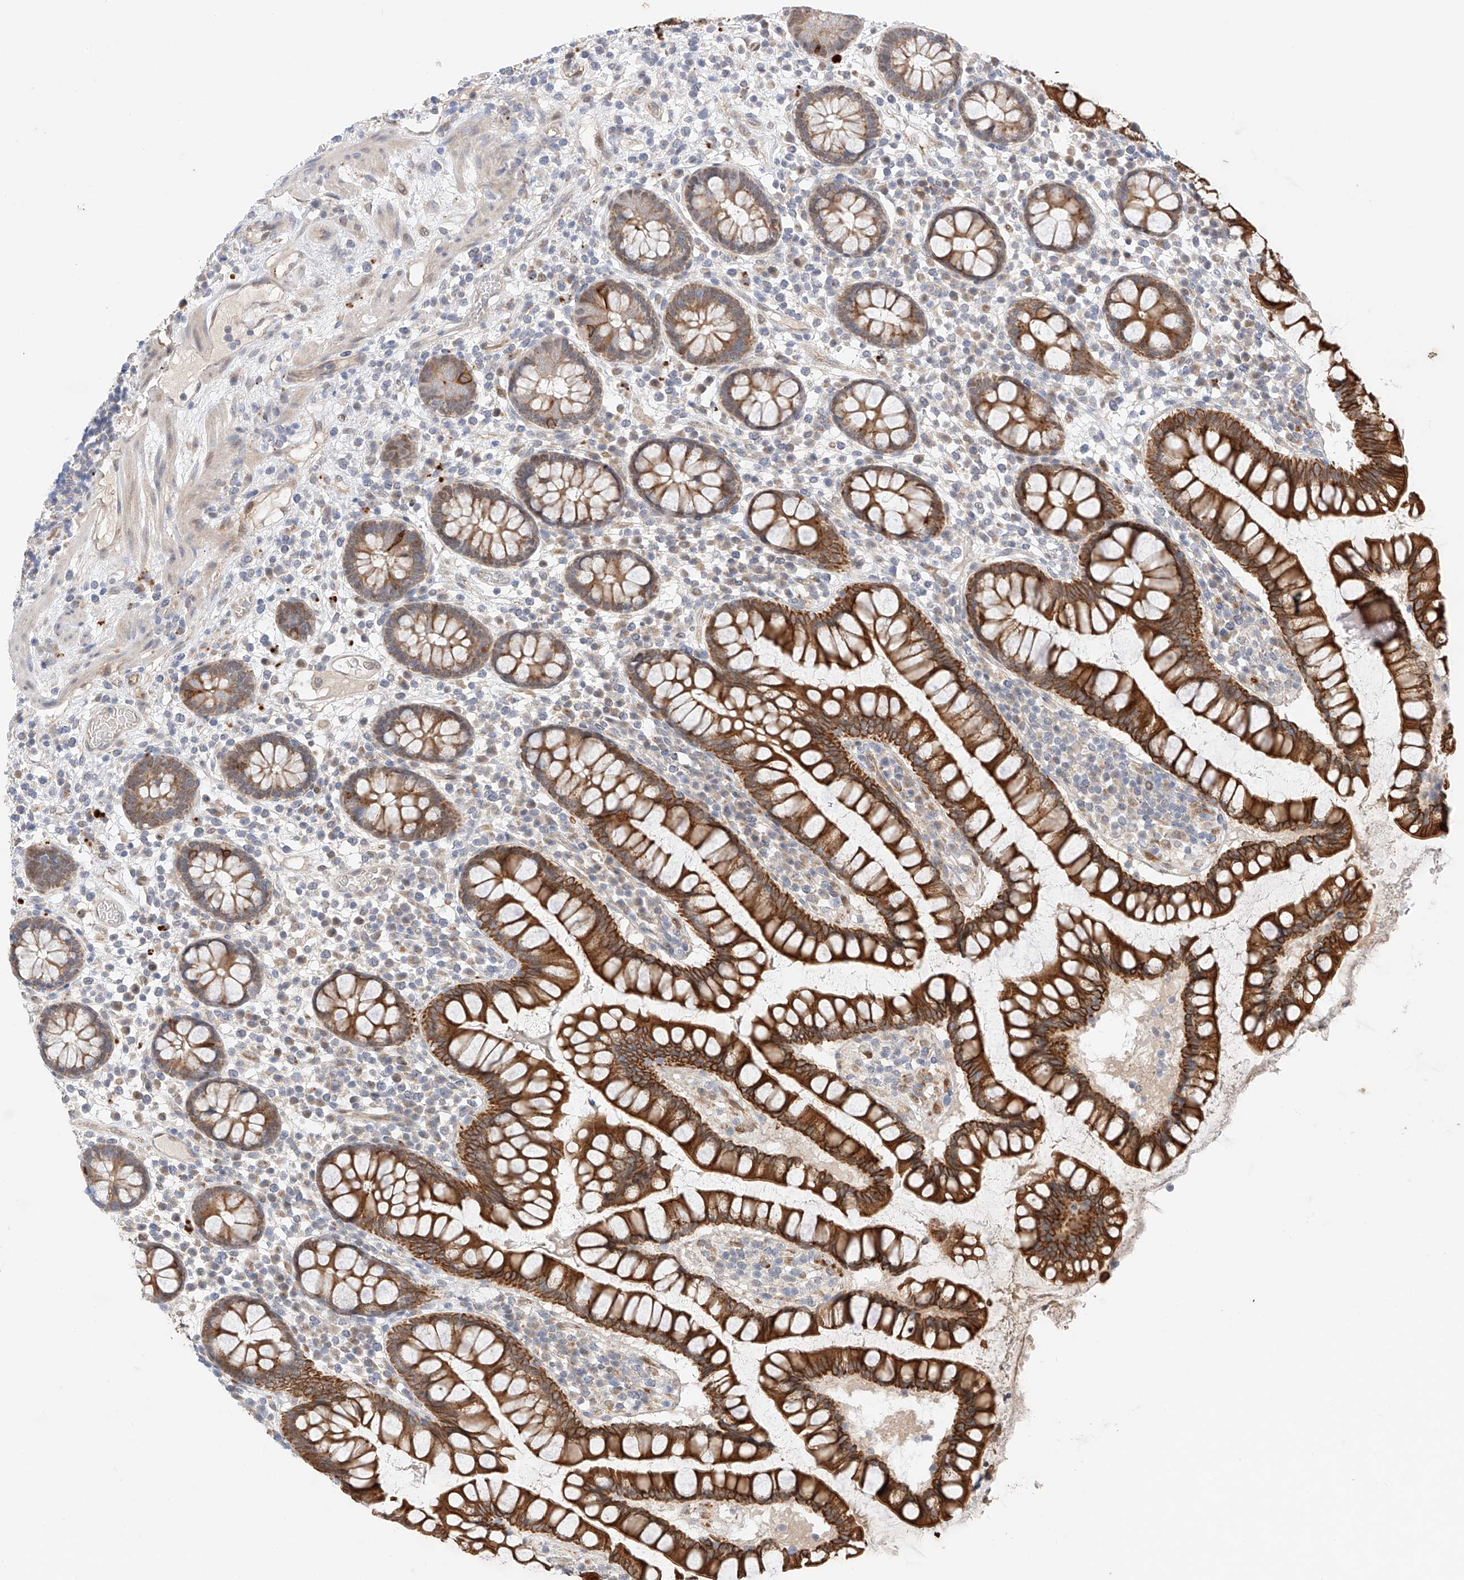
{"staining": {"intensity": "negative", "quantity": "none", "location": "none"}, "tissue": "colon", "cell_type": "Endothelial cells", "image_type": "normal", "snomed": [{"axis": "morphology", "description": "Normal tissue, NOS"}, {"axis": "topography", "description": "Colon"}], "caption": "This is an IHC histopathology image of benign human colon. There is no staining in endothelial cells.", "gene": "GCNT1", "patient": {"sex": "female", "age": 79}}